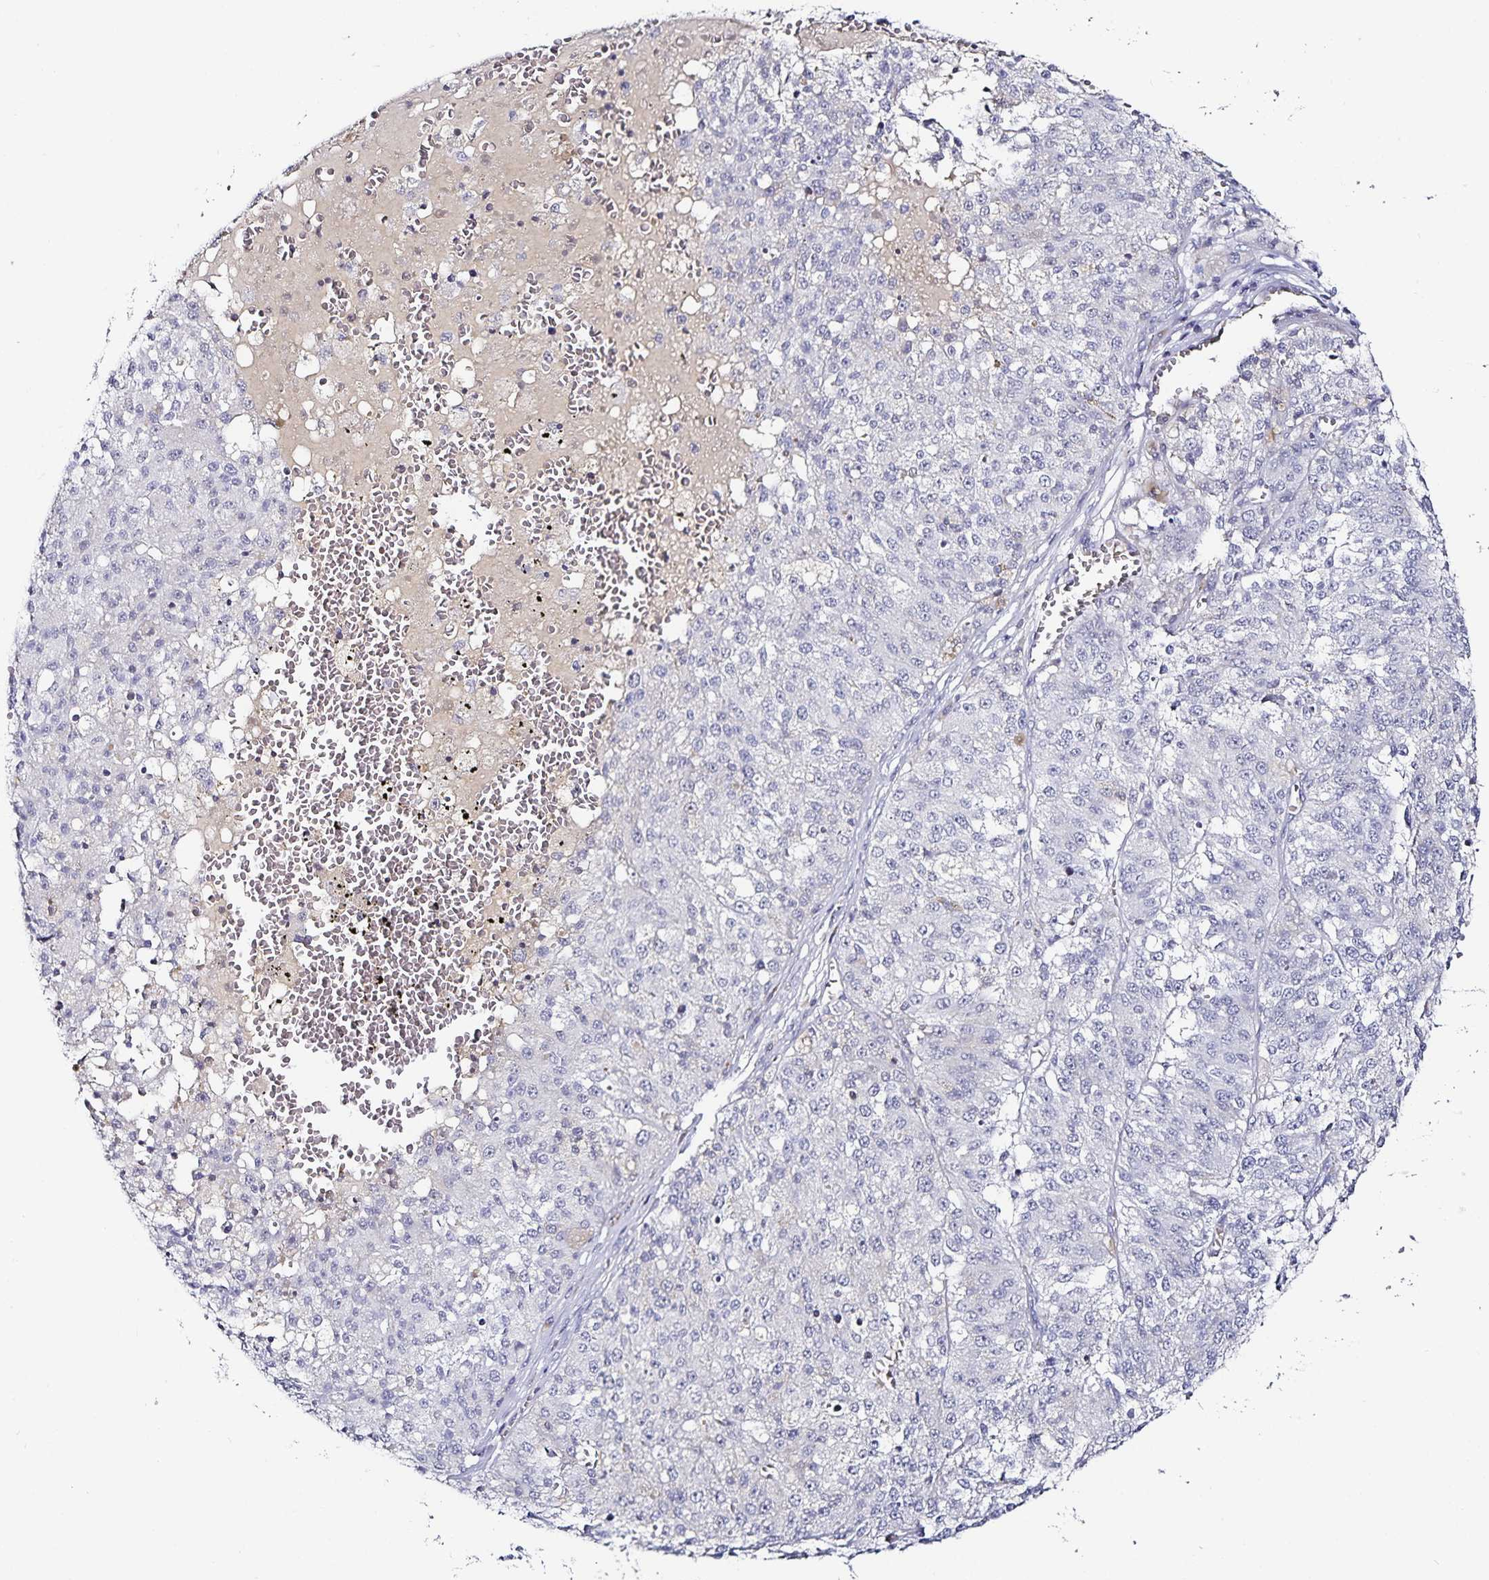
{"staining": {"intensity": "negative", "quantity": "none", "location": "none"}, "tissue": "melanoma", "cell_type": "Tumor cells", "image_type": "cancer", "snomed": [{"axis": "morphology", "description": "Malignant melanoma, Metastatic site"}, {"axis": "topography", "description": "Lymph node"}], "caption": "The histopathology image reveals no significant positivity in tumor cells of malignant melanoma (metastatic site). The staining is performed using DAB (3,3'-diaminobenzidine) brown chromogen with nuclei counter-stained in using hematoxylin.", "gene": "TTR", "patient": {"sex": "female", "age": 64}}